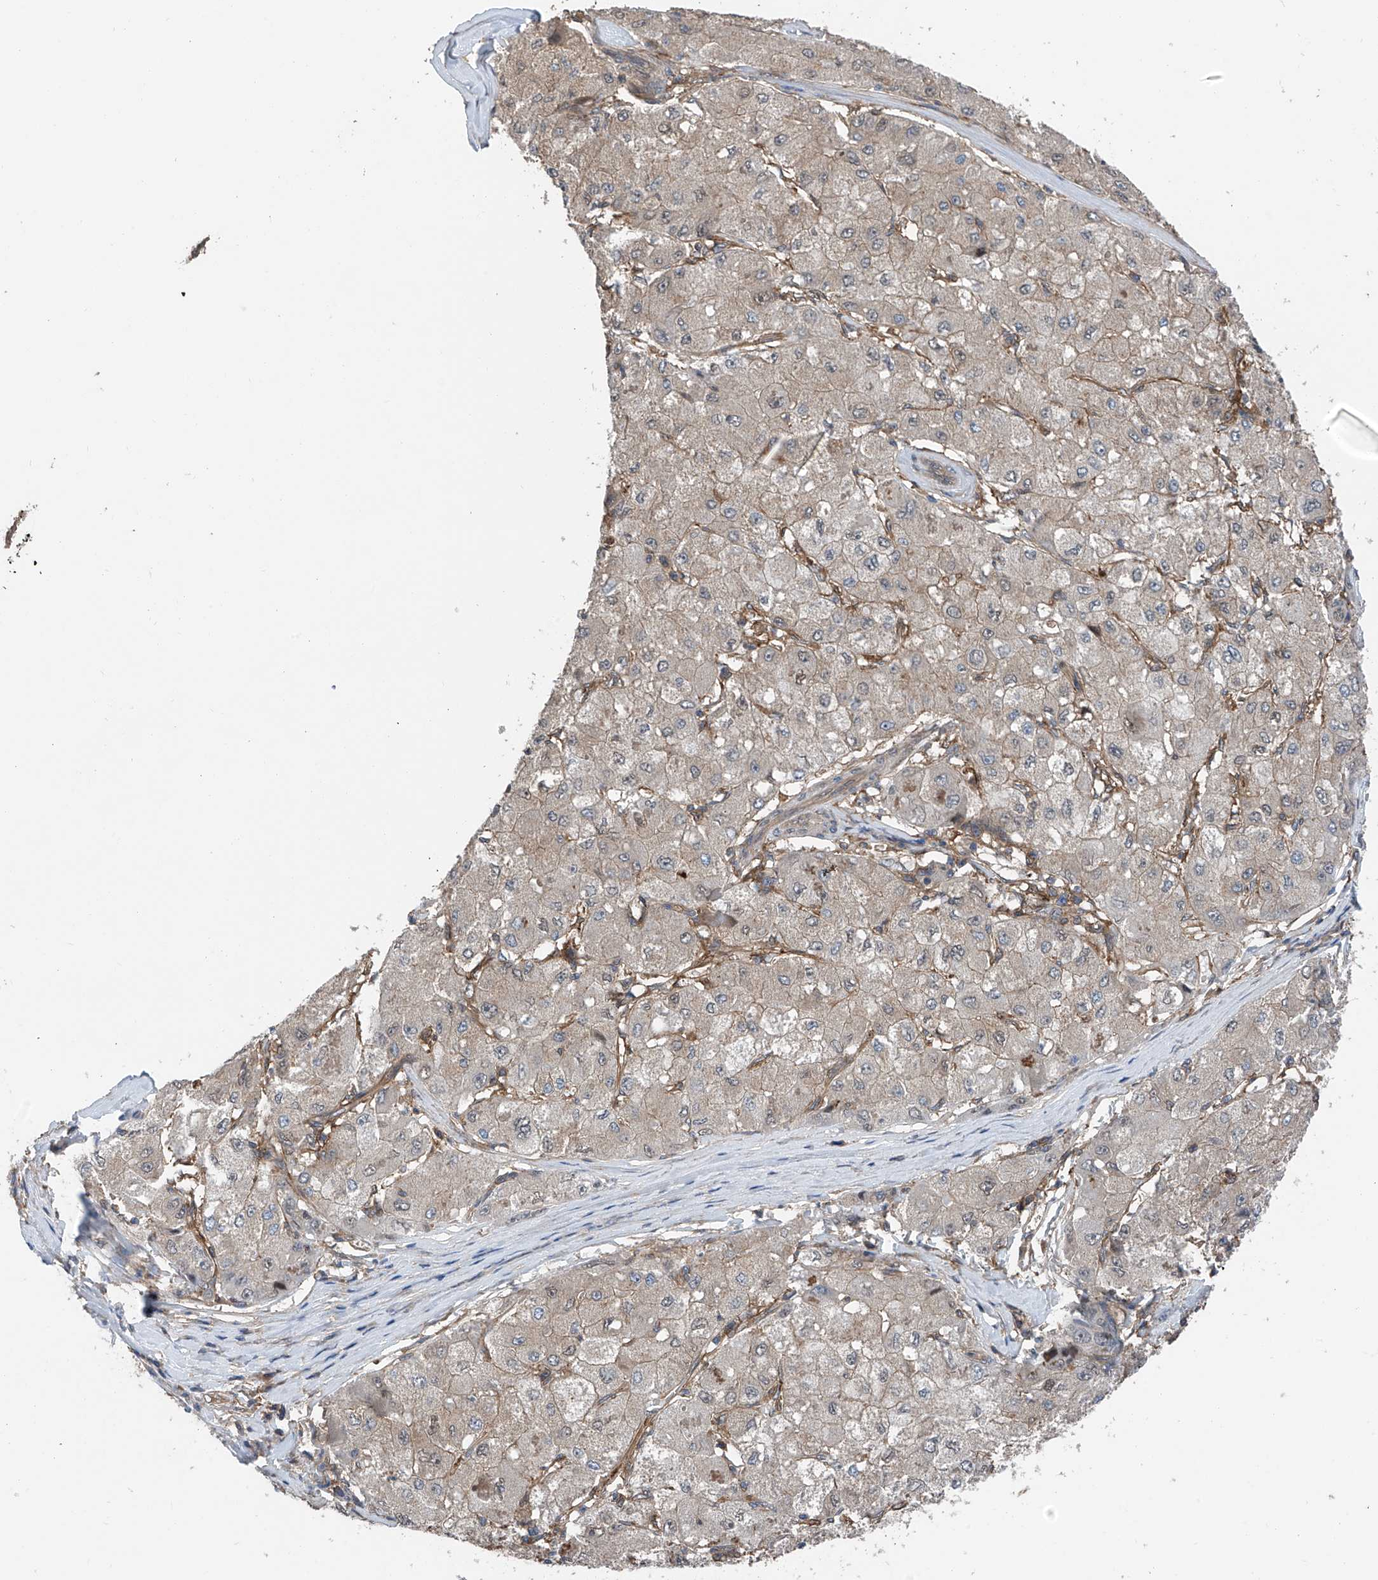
{"staining": {"intensity": "negative", "quantity": "none", "location": "none"}, "tissue": "liver cancer", "cell_type": "Tumor cells", "image_type": "cancer", "snomed": [{"axis": "morphology", "description": "Carcinoma, Hepatocellular, NOS"}, {"axis": "topography", "description": "Liver"}], "caption": "DAB (3,3'-diaminobenzidine) immunohistochemical staining of liver cancer (hepatocellular carcinoma) shows no significant staining in tumor cells. (Brightfield microscopy of DAB (3,3'-diaminobenzidine) immunohistochemistry (IHC) at high magnification).", "gene": "CHPF", "patient": {"sex": "male", "age": 80}}